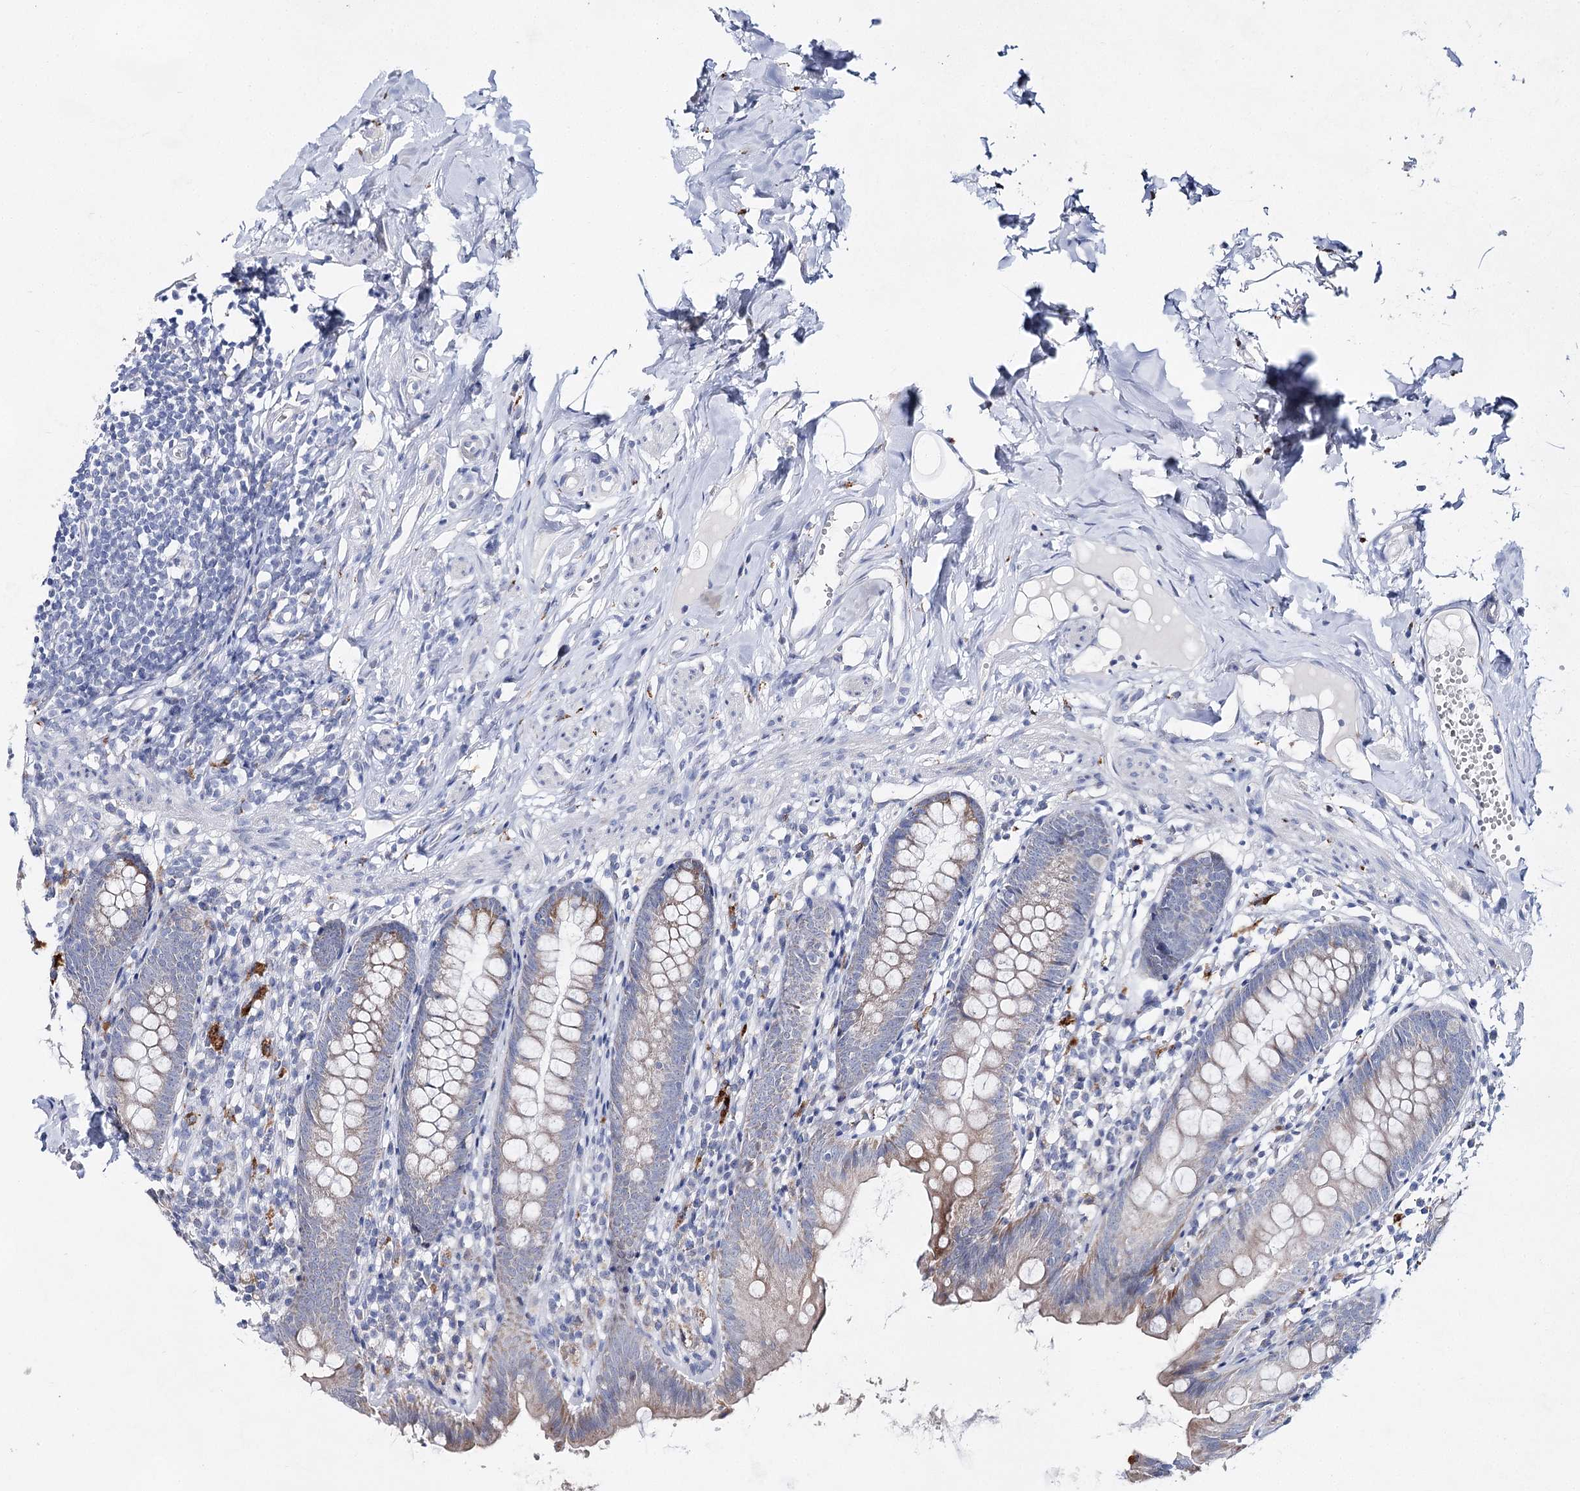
{"staining": {"intensity": "moderate", "quantity": "<25%", "location": "cytoplasmic/membranous"}, "tissue": "appendix", "cell_type": "Glandular cells", "image_type": "normal", "snomed": [{"axis": "morphology", "description": "Normal tissue, NOS"}, {"axis": "topography", "description": "Appendix"}], "caption": "IHC (DAB (3,3'-diaminobenzidine)) staining of benign human appendix reveals moderate cytoplasmic/membranous protein positivity in approximately <25% of glandular cells.", "gene": "BPHL", "patient": {"sex": "male", "age": 52}}